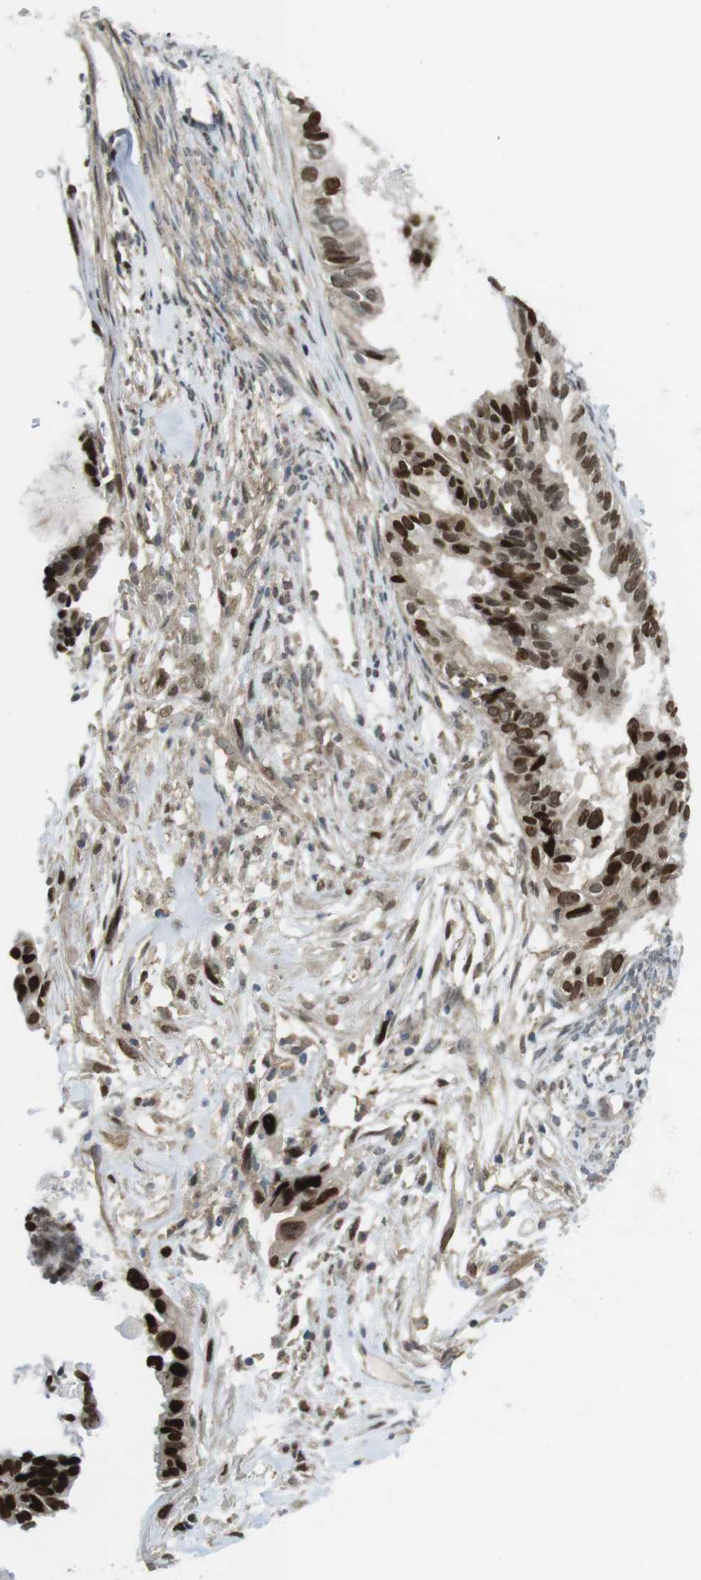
{"staining": {"intensity": "strong", "quantity": ">75%", "location": "nuclear"}, "tissue": "cervical cancer", "cell_type": "Tumor cells", "image_type": "cancer", "snomed": [{"axis": "morphology", "description": "Normal tissue, NOS"}, {"axis": "morphology", "description": "Adenocarcinoma, NOS"}, {"axis": "topography", "description": "Cervix"}, {"axis": "topography", "description": "Endometrium"}], "caption": "Human cervical cancer stained for a protein (brown) shows strong nuclear positive staining in about >75% of tumor cells.", "gene": "RCC1", "patient": {"sex": "female", "age": 86}}